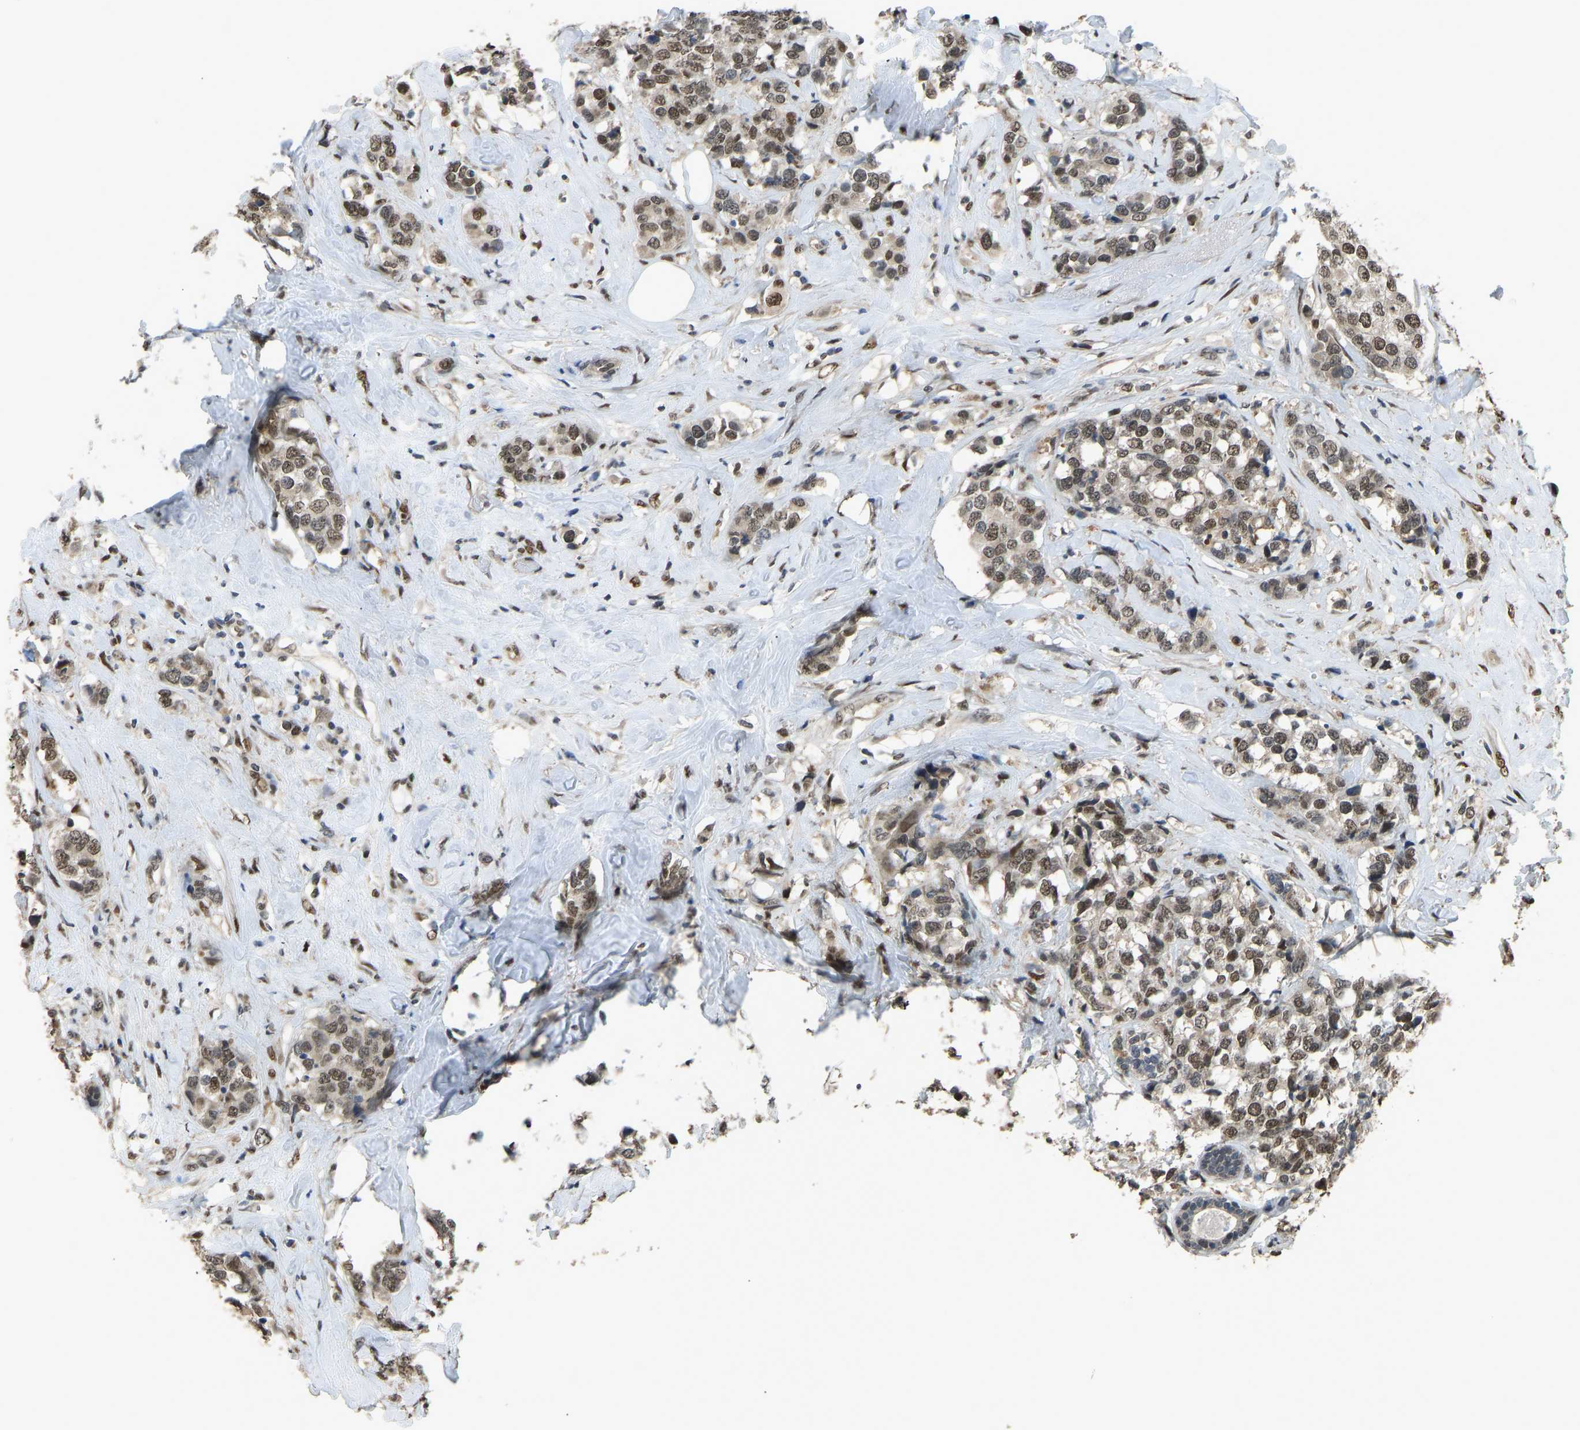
{"staining": {"intensity": "moderate", "quantity": ">75%", "location": "nuclear"}, "tissue": "breast cancer", "cell_type": "Tumor cells", "image_type": "cancer", "snomed": [{"axis": "morphology", "description": "Lobular carcinoma"}, {"axis": "topography", "description": "Breast"}], "caption": "Tumor cells demonstrate medium levels of moderate nuclear positivity in approximately >75% of cells in human breast cancer.", "gene": "KPNA6", "patient": {"sex": "female", "age": 59}}